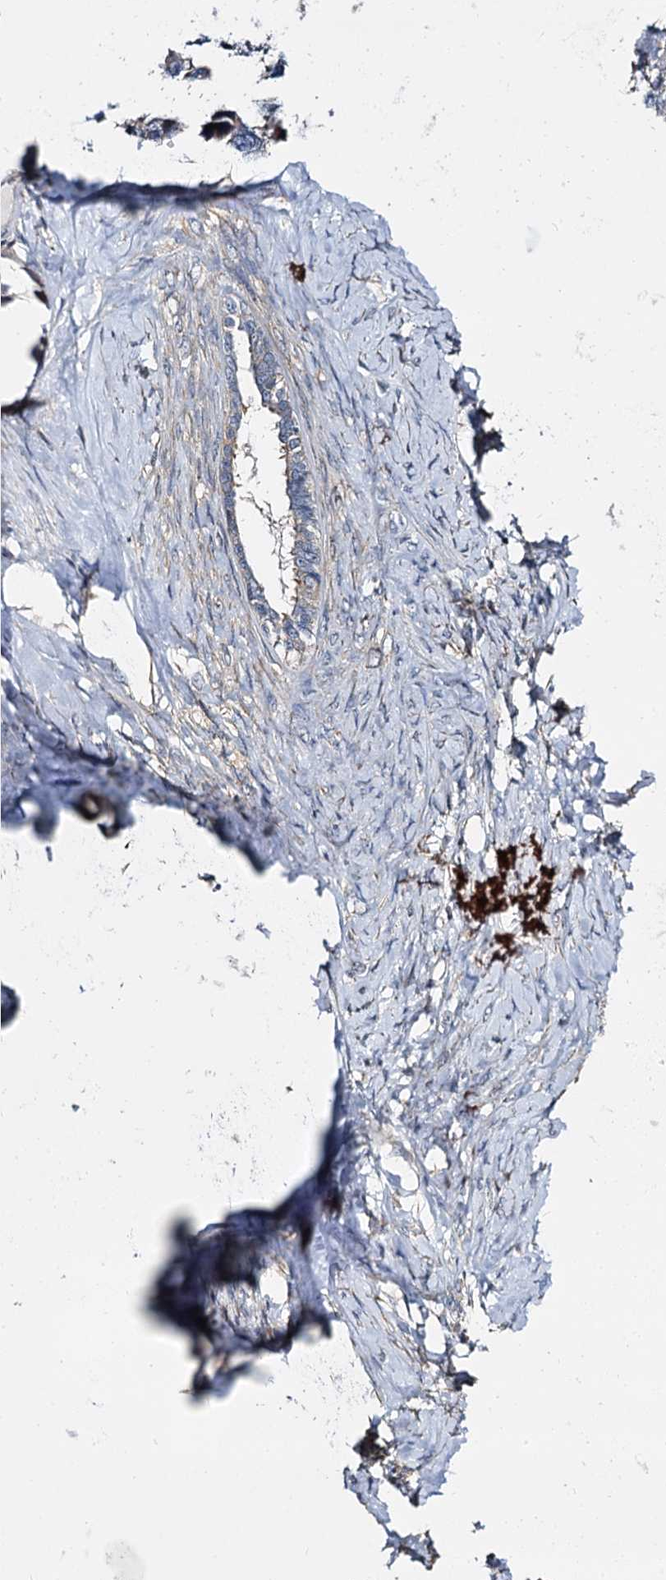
{"staining": {"intensity": "negative", "quantity": "none", "location": "none"}, "tissue": "ovarian cancer", "cell_type": "Tumor cells", "image_type": "cancer", "snomed": [{"axis": "morphology", "description": "Cystadenocarcinoma, serous, NOS"}, {"axis": "topography", "description": "Ovary"}], "caption": "This photomicrograph is of serous cystadenocarcinoma (ovarian) stained with immunohistochemistry to label a protein in brown with the nuclei are counter-stained blue. There is no staining in tumor cells.", "gene": "ANKRD13A", "patient": {"sex": "female", "age": 79}}